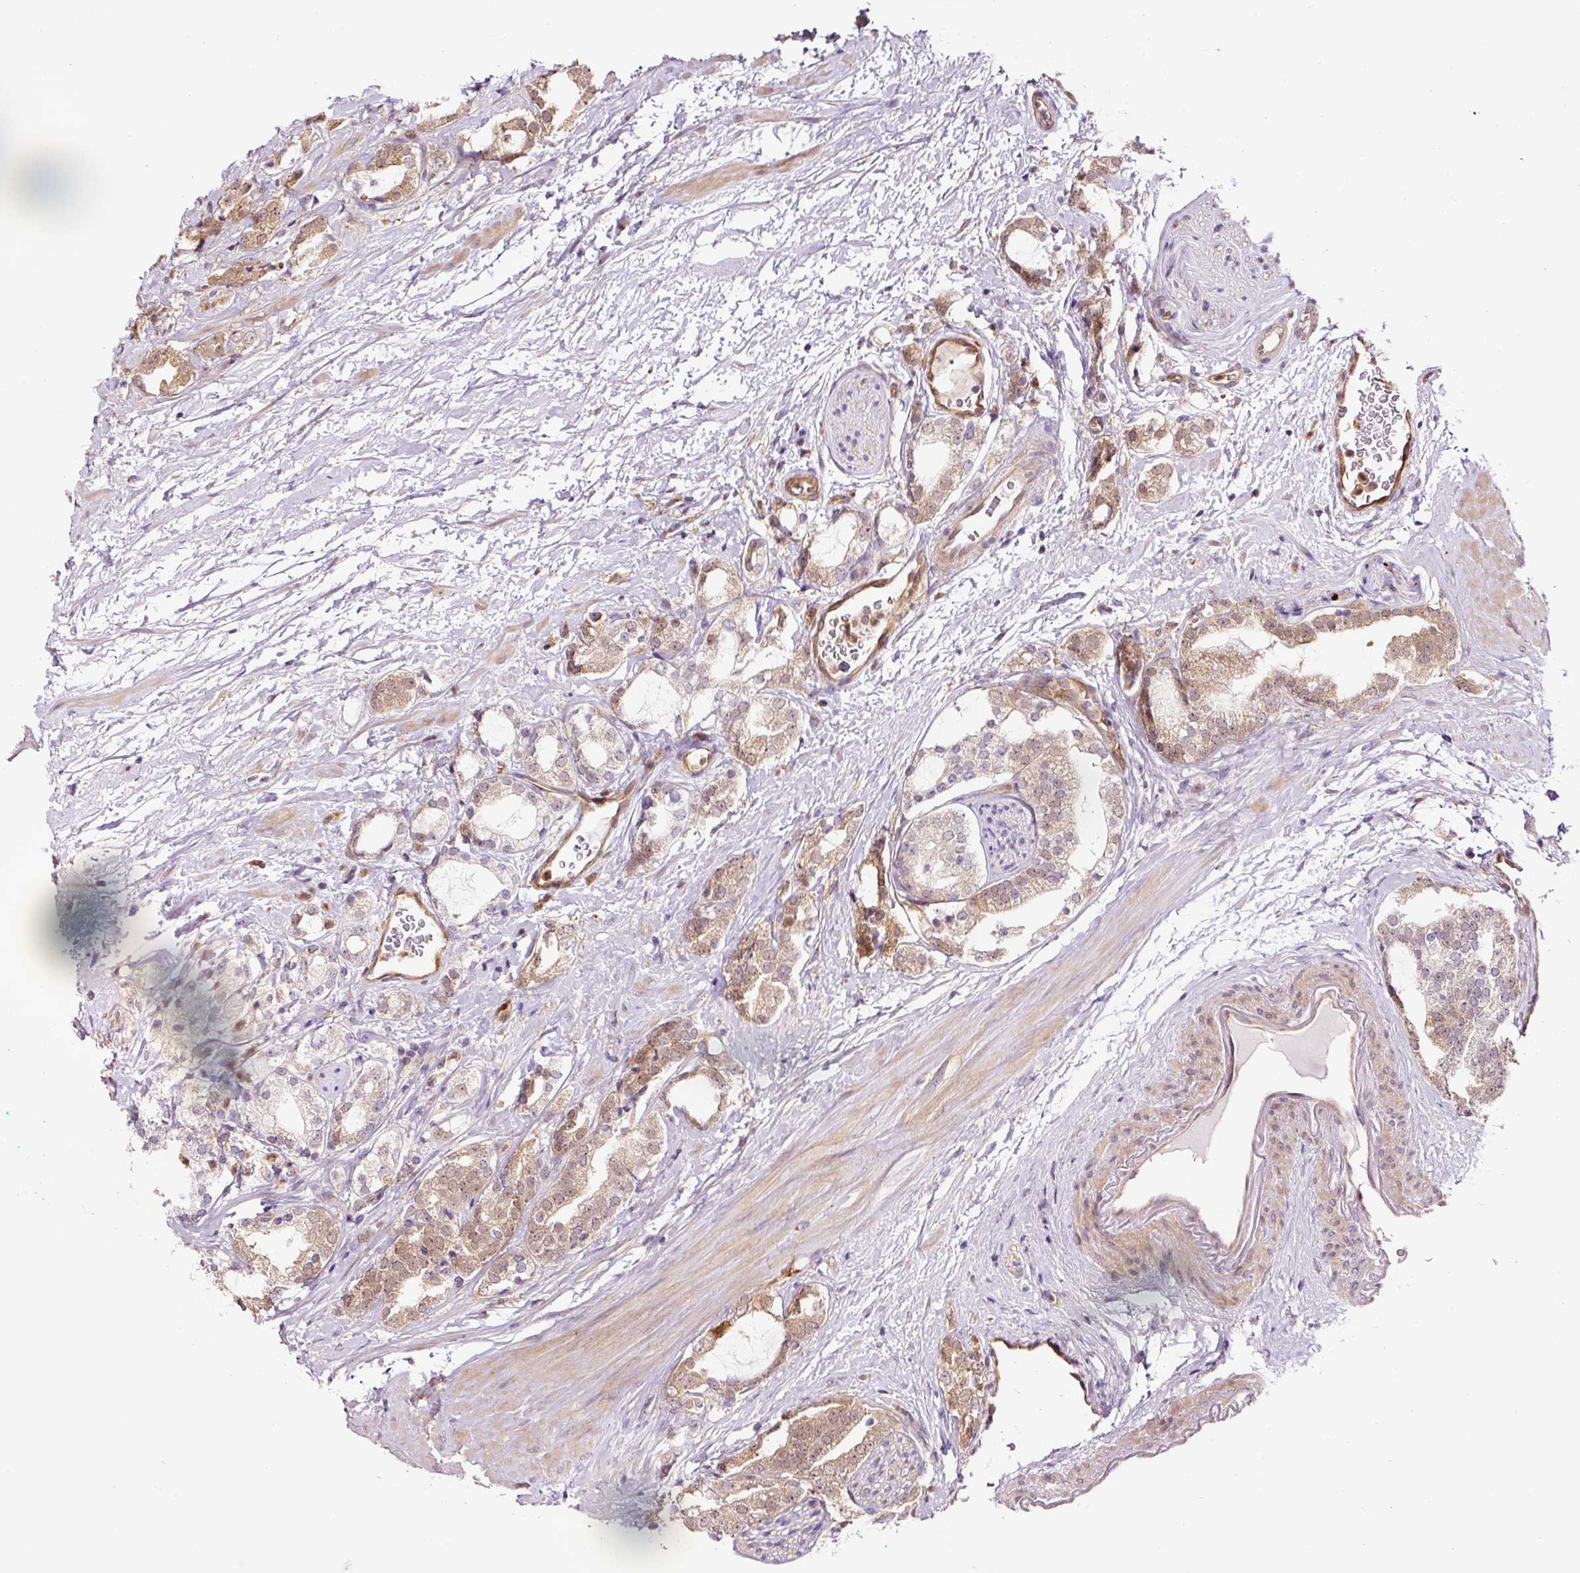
{"staining": {"intensity": "moderate", "quantity": "25%-75%", "location": "cytoplasmic/membranous,nuclear"}, "tissue": "prostate cancer", "cell_type": "Tumor cells", "image_type": "cancer", "snomed": [{"axis": "morphology", "description": "Adenocarcinoma, High grade"}, {"axis": "topography", "description": "Prostate"}], "caption": "Prostate cancer (high-grade adenocarcinoma) was stained to show a protein in brown. There is medium levels of moderate cytoplasmic/membranous and nuclear positivity in about 25%-75% of tumor cells.", "gene": "FBXL14", "patient": {"sex": "male", "age": 64}}